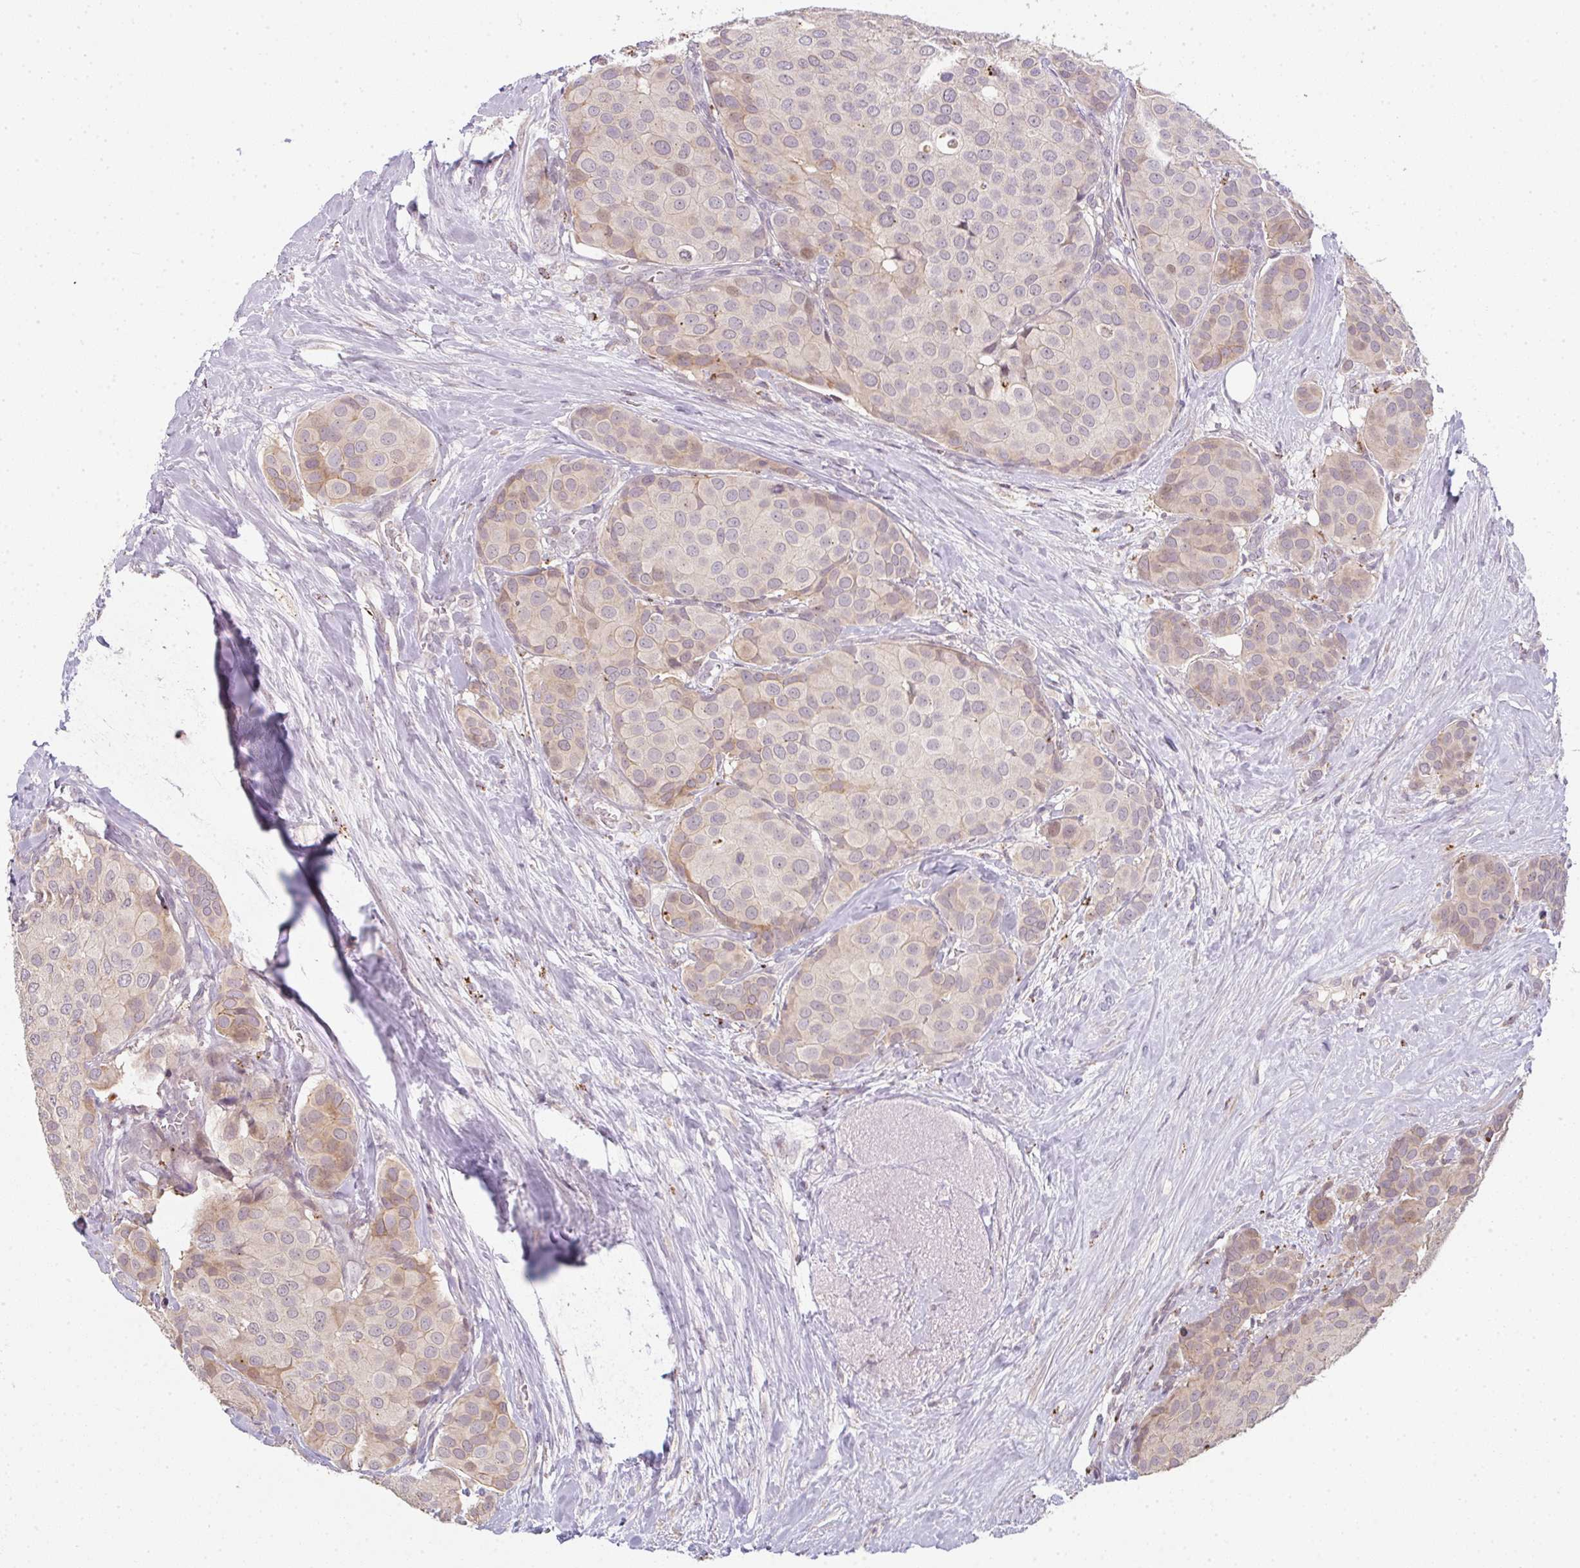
{"staining": {"intensity": "weak", "quantity": "25%-75%", "location": "cytoplasmic/membranous"}, "tissue": "breast cancer", "cell_type": "Tumor cells", "image_type": "cancer", "snomed": [{"axis": "morphology", "description": "Duct carcinoma"}, {"axis": "topography", "description": "Breast"}], "caption": "Brown immunohistochemical staining in human breast intraductal carcinoma shows weak cytoplasmic/membranous staining in about 25%-75% of tumor cells.", "gene": "TMEM237", "patient": {"sex": "female", "age": 70}}